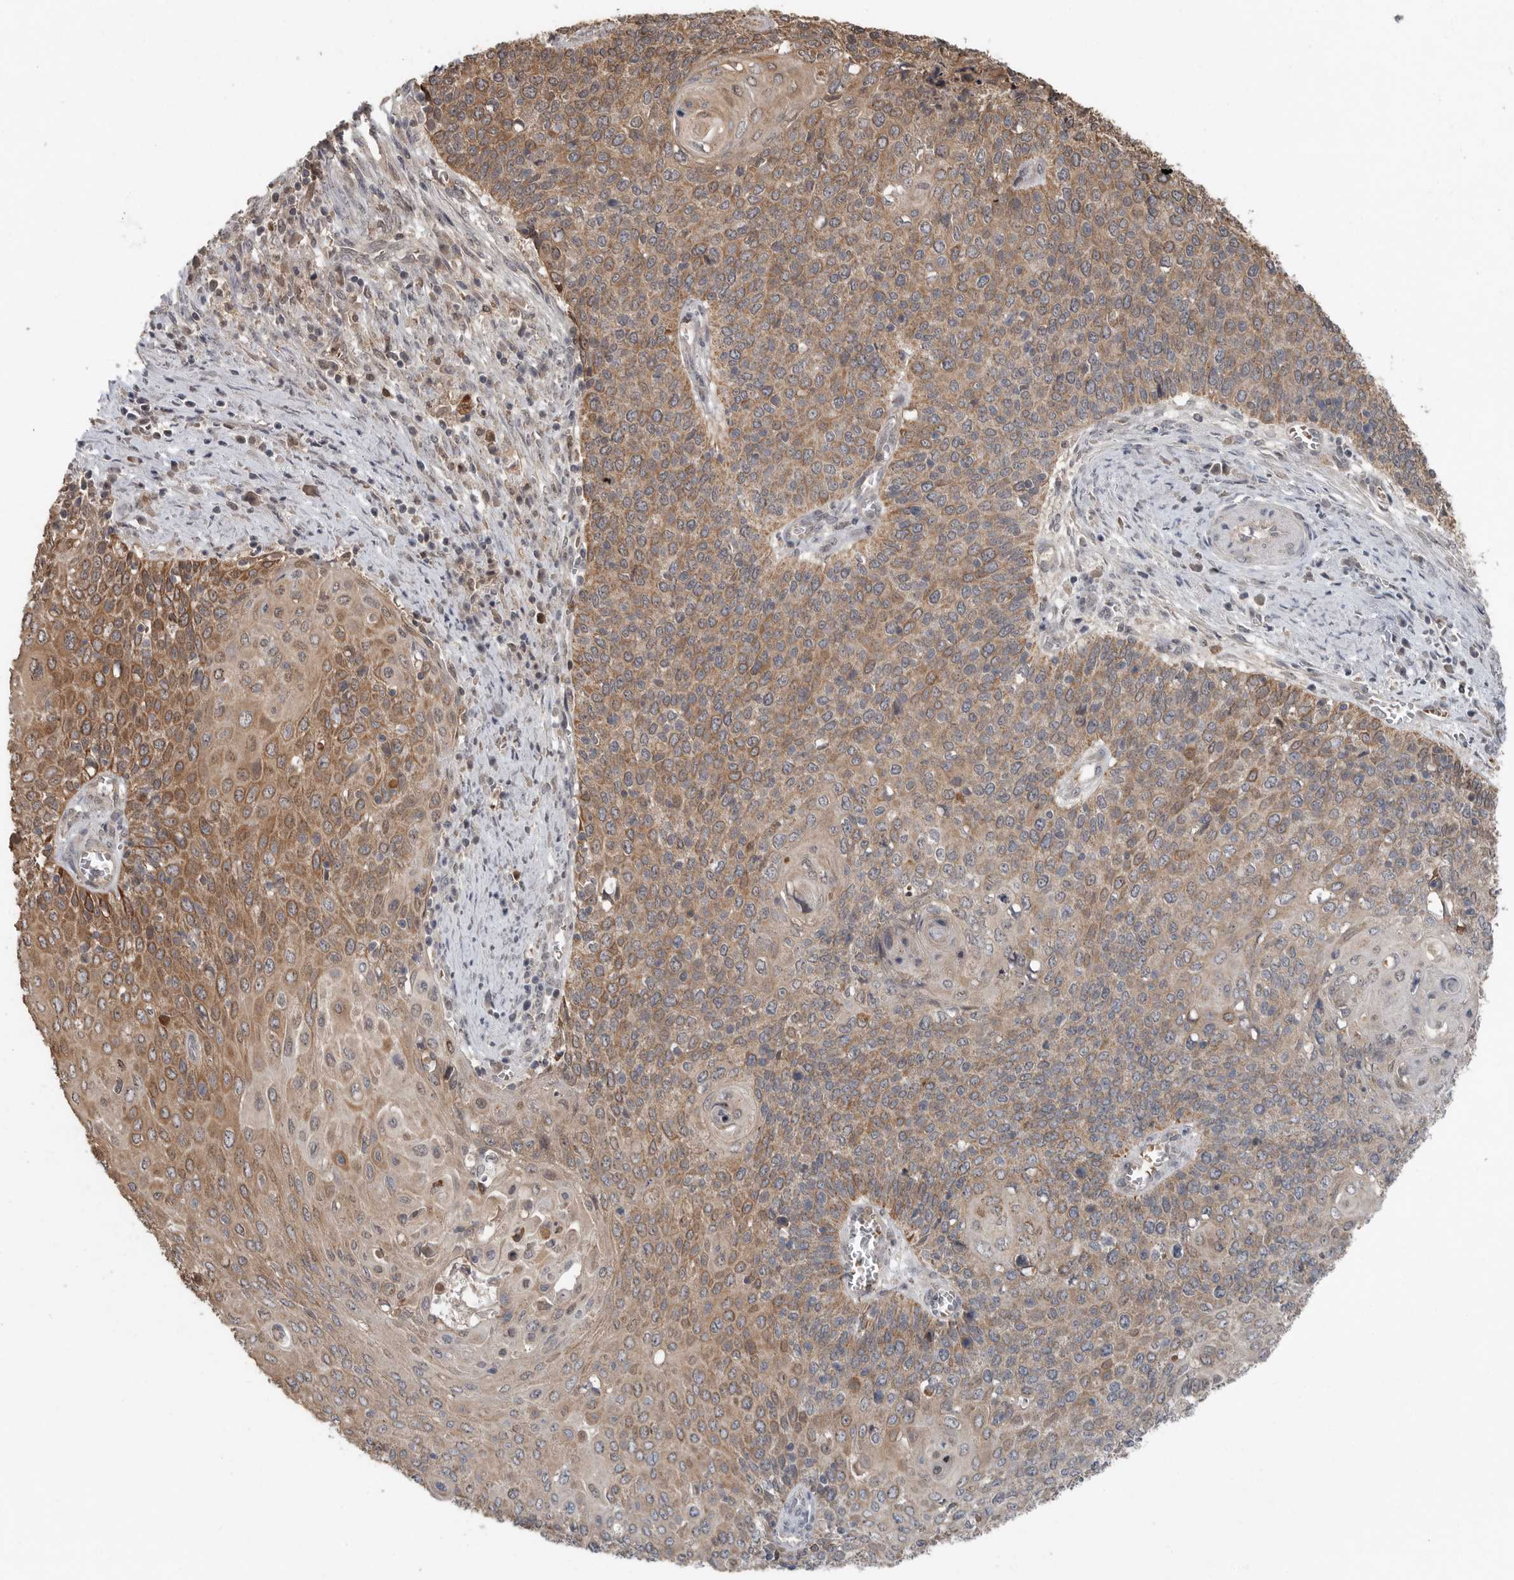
{"staining": {"intensity": "moderate", "quantity": ">75%", "location": "cytoplasmic/membranous"}, "tissue": "cervical cancer", "cell_type": "Tumor cells", "image_type": "cancer", "snomed": [{"axis": "morphology", "description": "Squamous cell carcinoma, NOS"}, {"axis": "topography", "description": "Cervix"}], "caption": "This photomicrograph demonstrates immunohistochemistry staining of cervical squamous cell carcinoma, with medium moderate cytoplasmic/membranous positivity in approximately >75% of tumor cells.", "gene": "SCP2", "patient": {"sex": "female", "age": 39}}